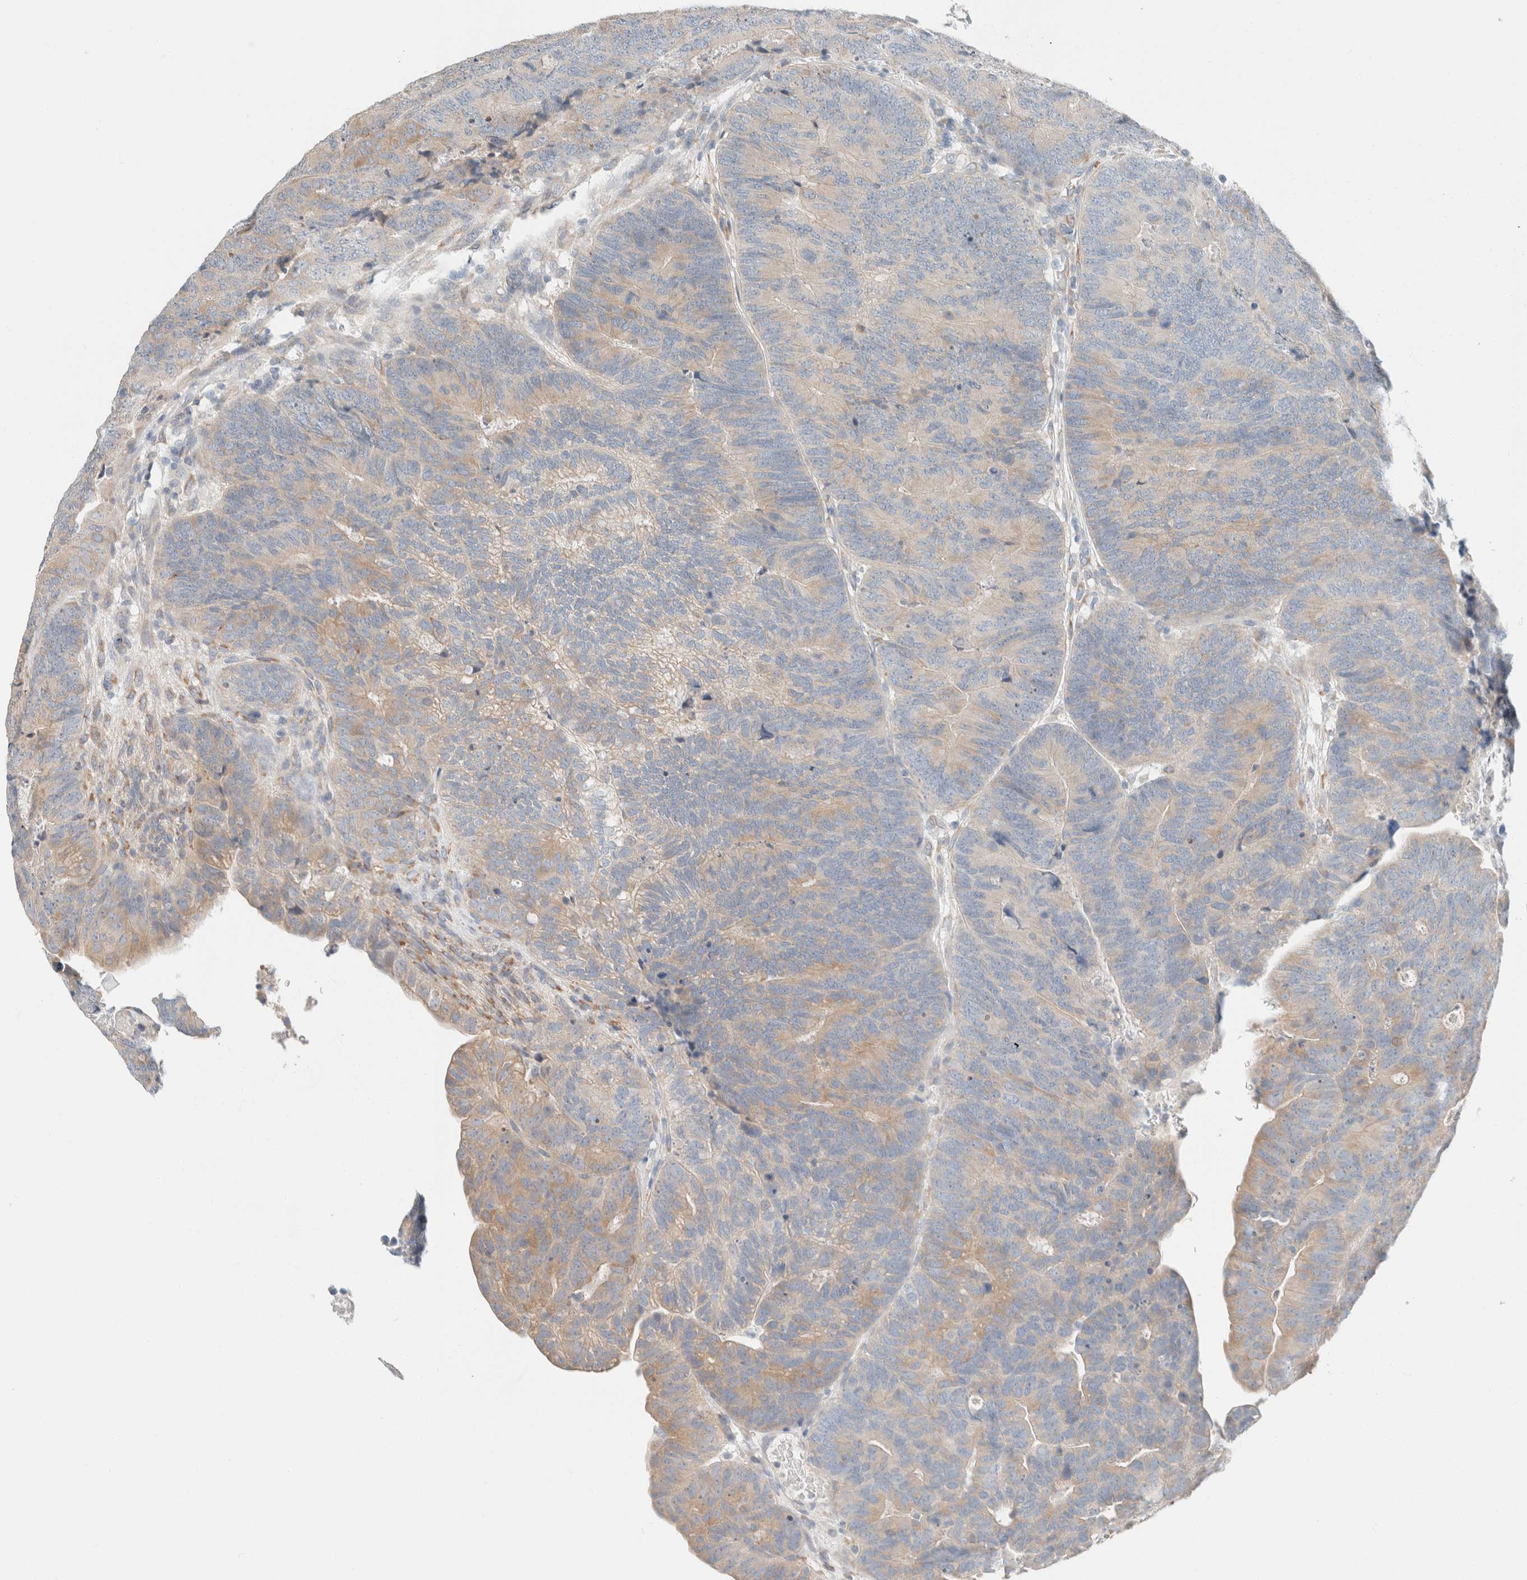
{"staining": {"intensity": "weak", "quantity": "25%-75%", "location": "cytoplasmic/membranous"}, "tissue": "colorectal cancer", "cell_type": "Tumor cells", "image_type": "cancer", "snomed": [{"axis": "morphology", "description": "Adenocarcinoma, NOS"}, {"axis": "topography", "description": "Colon"}], "caption": "Tumor cells demonstrate weak cytoplasmic/membranous staining in approximately 25%-75% of cells in colorectal cancer (adenocarcinoma).", "gene": "PCM1", "patient": {"sex": "female", "age": 67}}